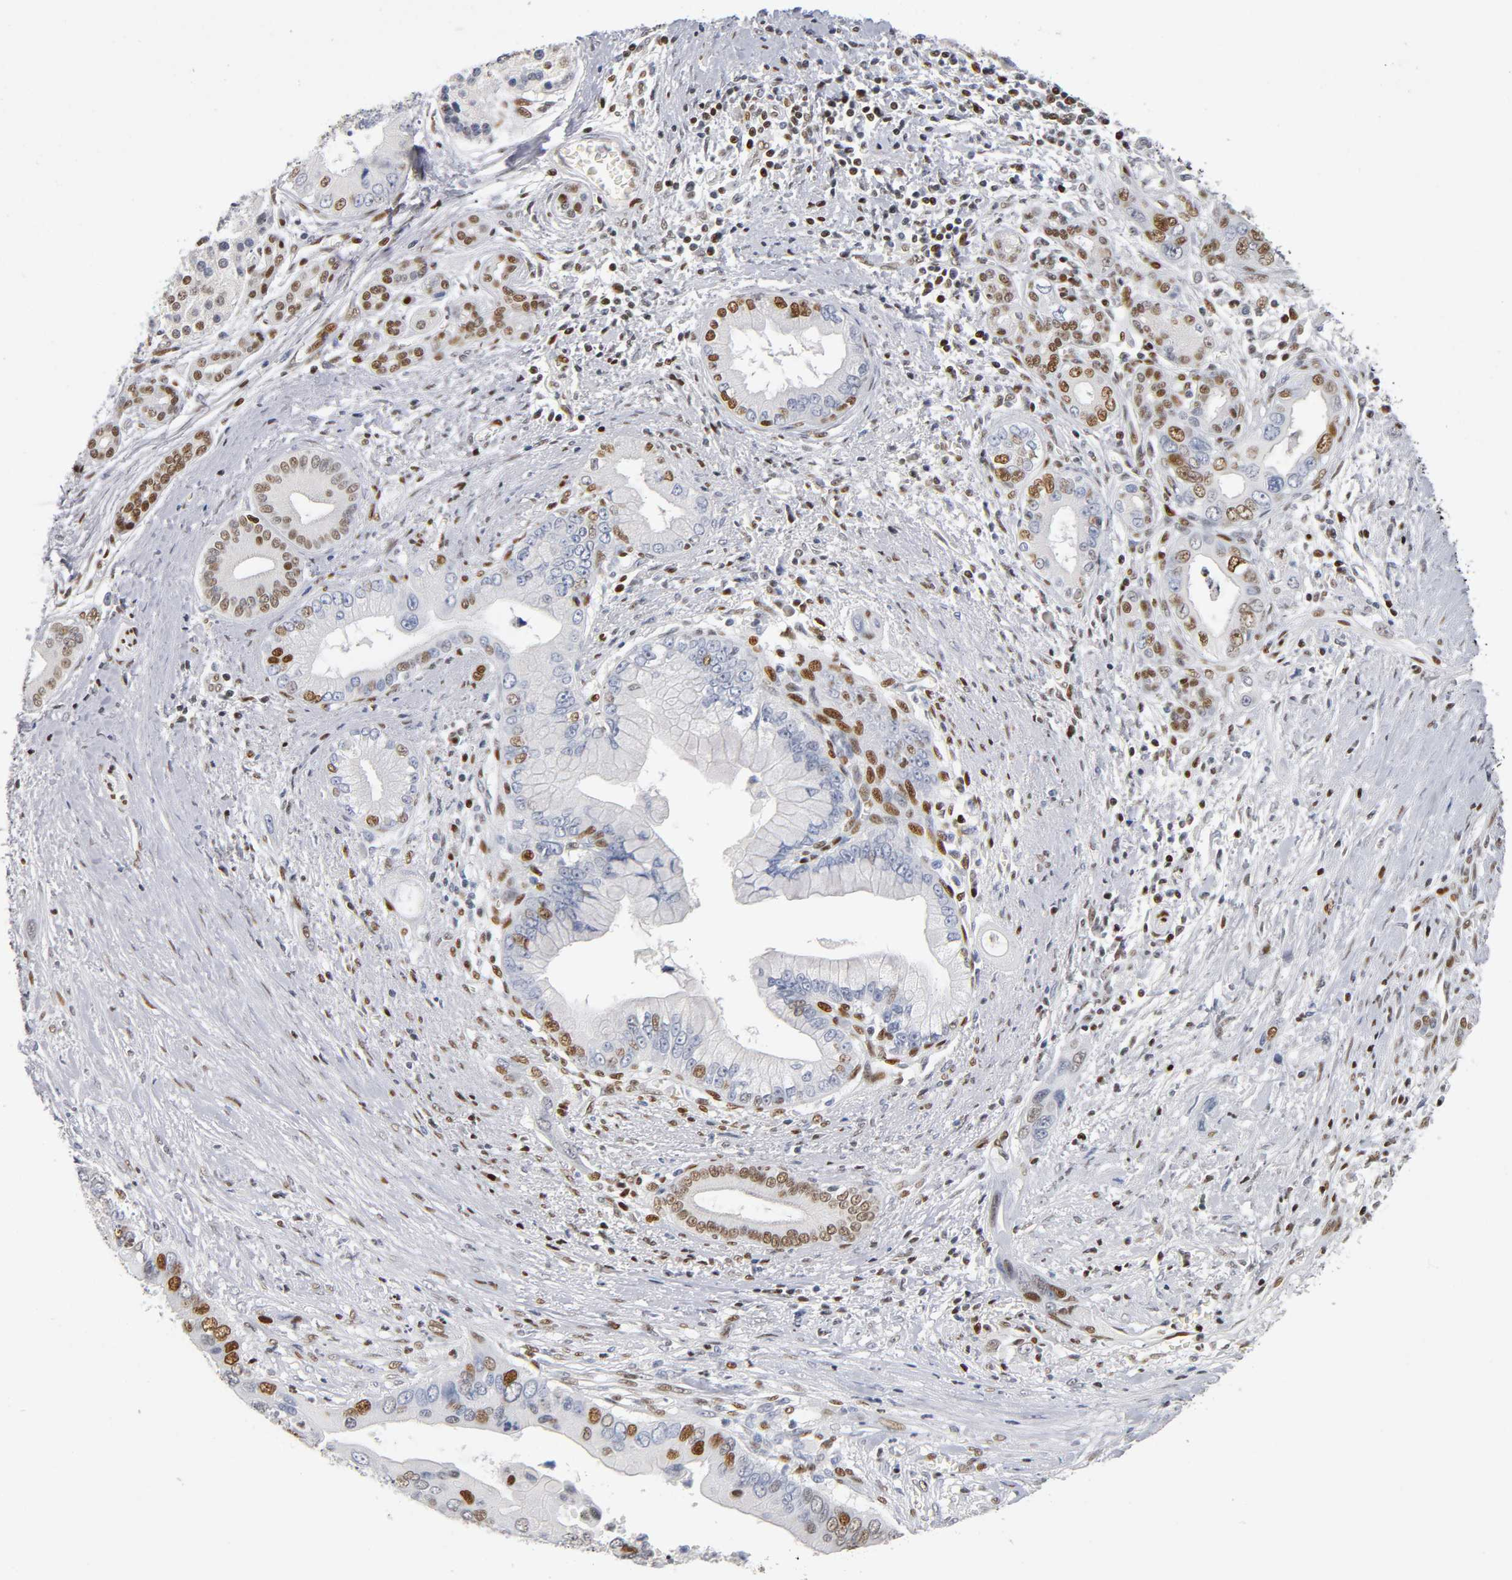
{"staining": {"intensity": "moderate", "quantity": "25%-75%", "location": "nuclear"}, "tissue": "pancreatic cancer", "cell_type": "Tumor cells", "image_type": "cancer", "snomed": [{"axis": "morphology", "description": "Adenocarcinoma, NOS"}, {"axis": "topography", "description": "Pancreas"}], "caption": "IHC histopathology image of human adenocarcinoma (pancreatic) stained for a protein (brown), which reveals medium levels of moderate nuclear expression in approximately 25%-75% of tumor cells.", "gene": "SP3", "patient": {"sex": "male", "age": 59}}